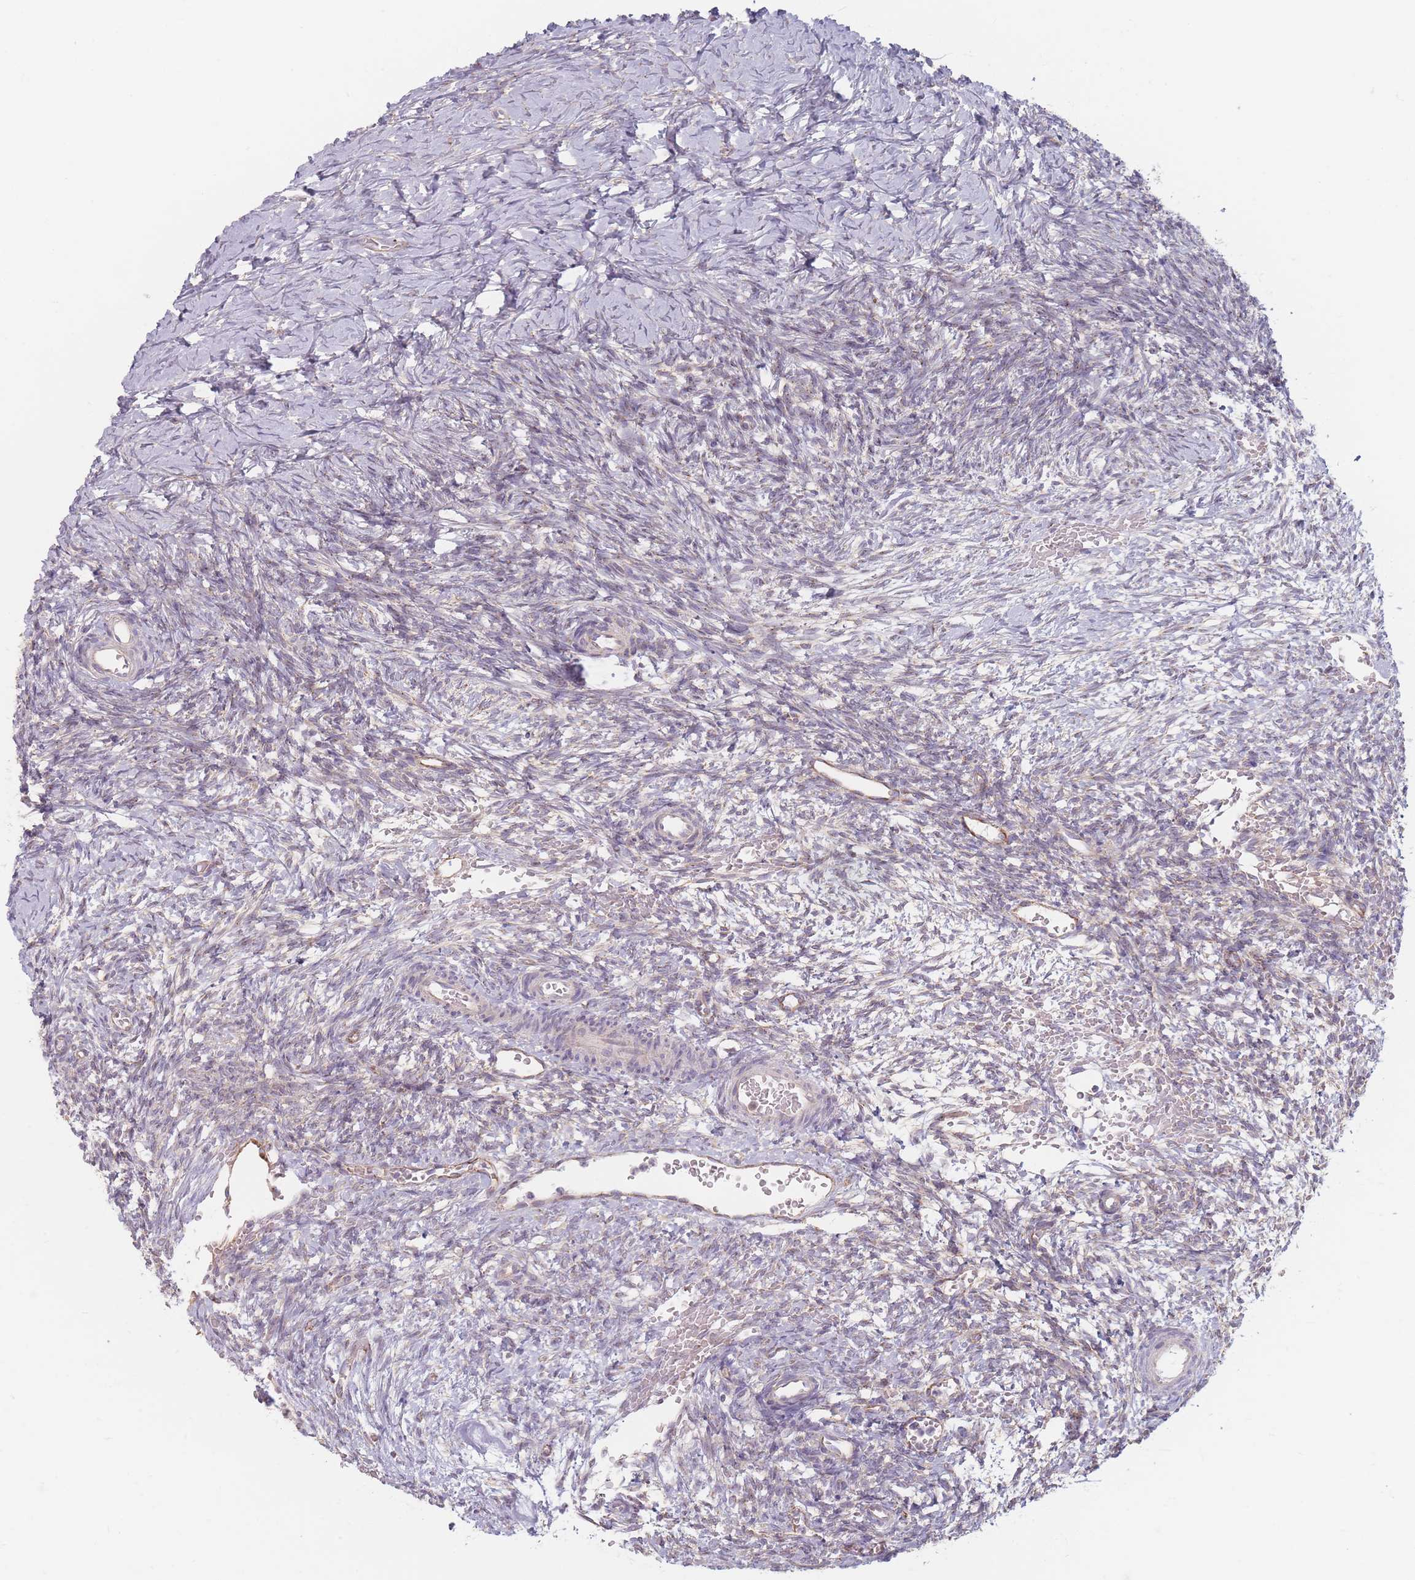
{"staining": {"intensity": "moderate", "quantity": "<25%", "location": "cytoplasmic/membranous"}, "tissue": "ovary", "cell_type": "Ovarian stroma cells", "image_type": "normal", "snomed": [{"axis": "morphology", "description": "Normal tissue, NOS"}, {"axis": "topography", "description": "Ovary"}], "caption": "Immunohistochemical staining of benign human ovary displays <25% levels of moderate cytoplasmic/membranous protein staining in approximately <25% of ovarian stroma cells.", "gene": "ESRP2", "patient": {"sex": "female", "age": 39}}